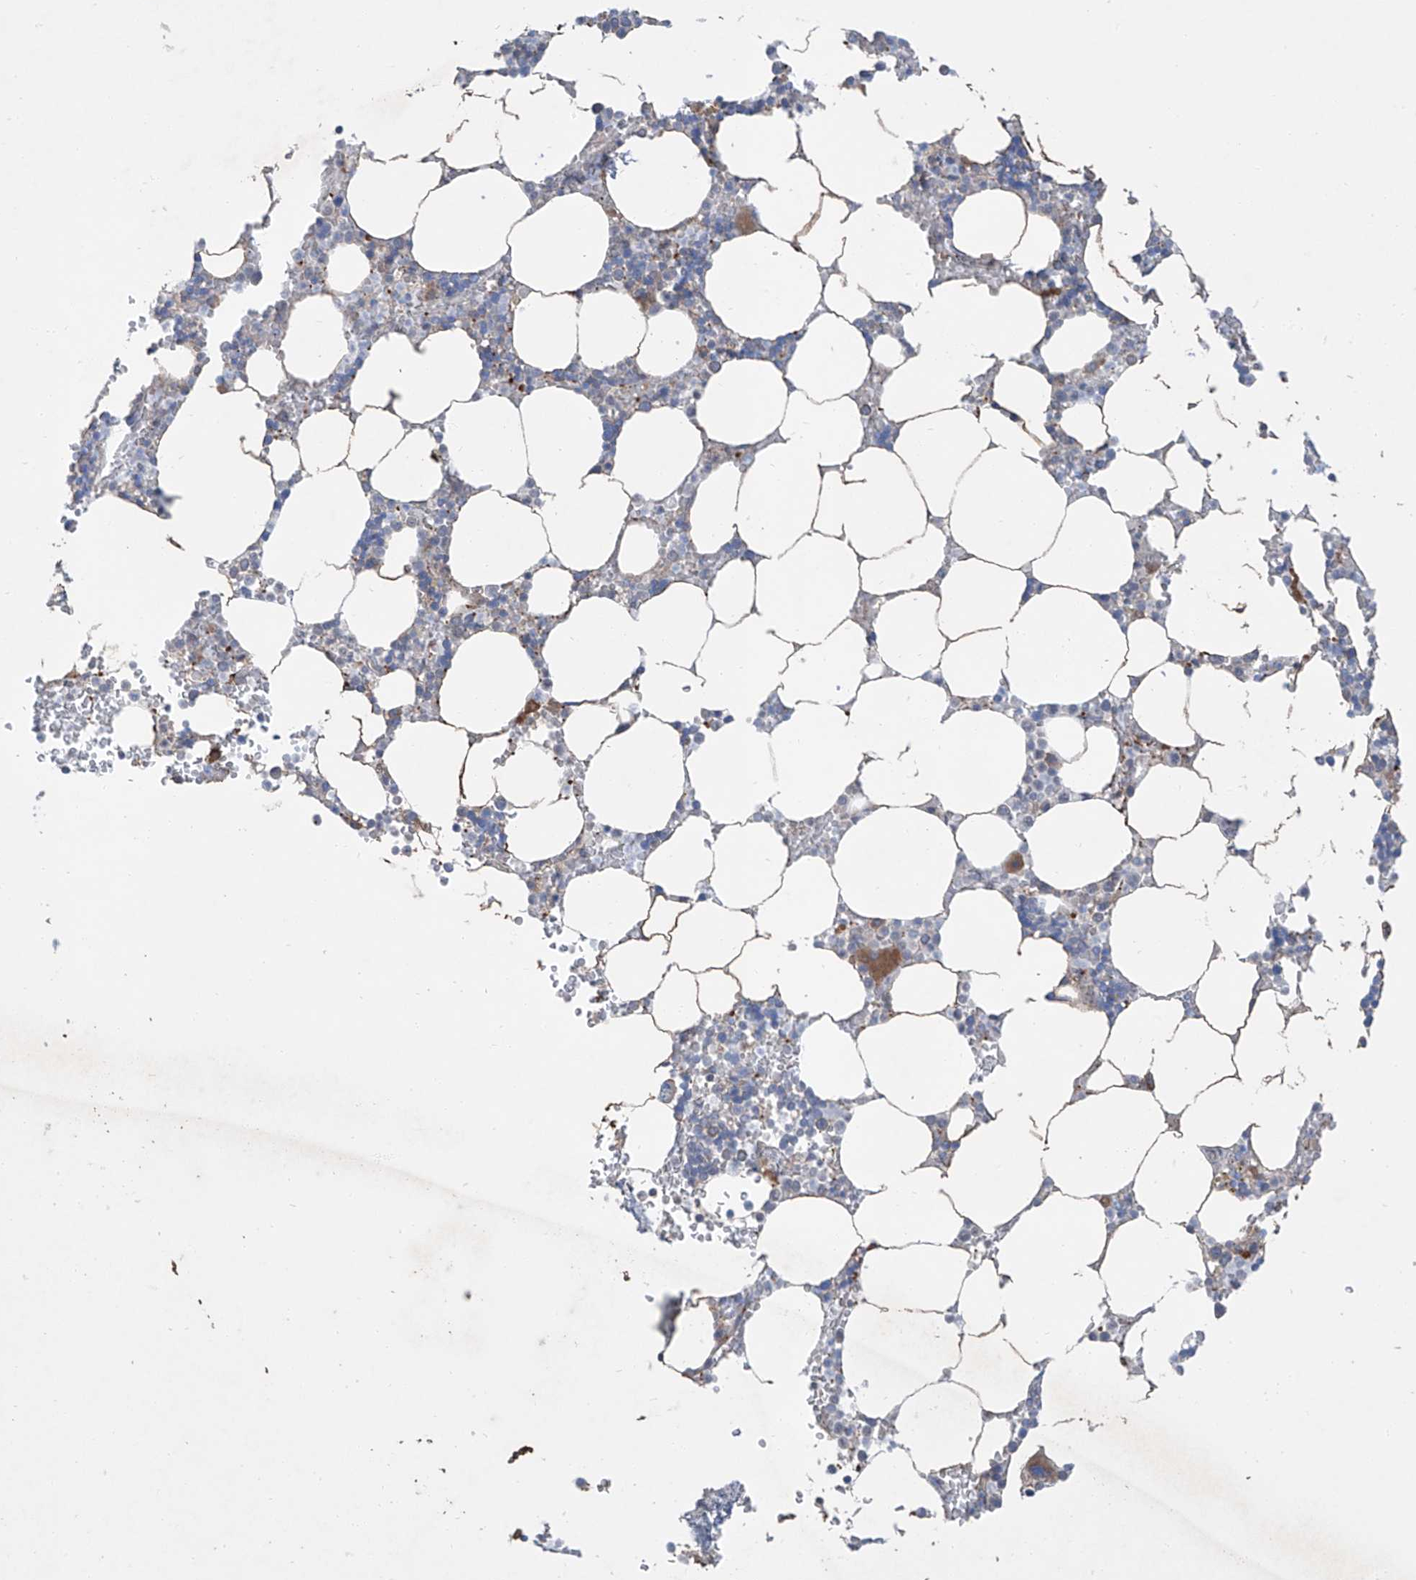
{"staining": {"intensity": "weak", "quantity": "<25%", "location": "cytoplasmic/membranous"}, "tissue": "bone marrow", "cell_type": "Hematopoietic cells", "image_type": "normal", "snomed": [{"axis": "morphology", "description": "Normal tissue, NOS"}, {"axis": "topography", "description": "Bone marrow"}], "caption": "Immunohistochemistry (IHC) photomicrograph of unremarkable human bone marrow stained for a protein (brown), which shows no expression in hematopoietic cells. Brightfield microscopy of immunohistochemistry stained with DAB (brown) and hematoxylin (blue), captured at high magnification.", "gene": "SIX4", "patient": {"sex": "male", "age": 70}}